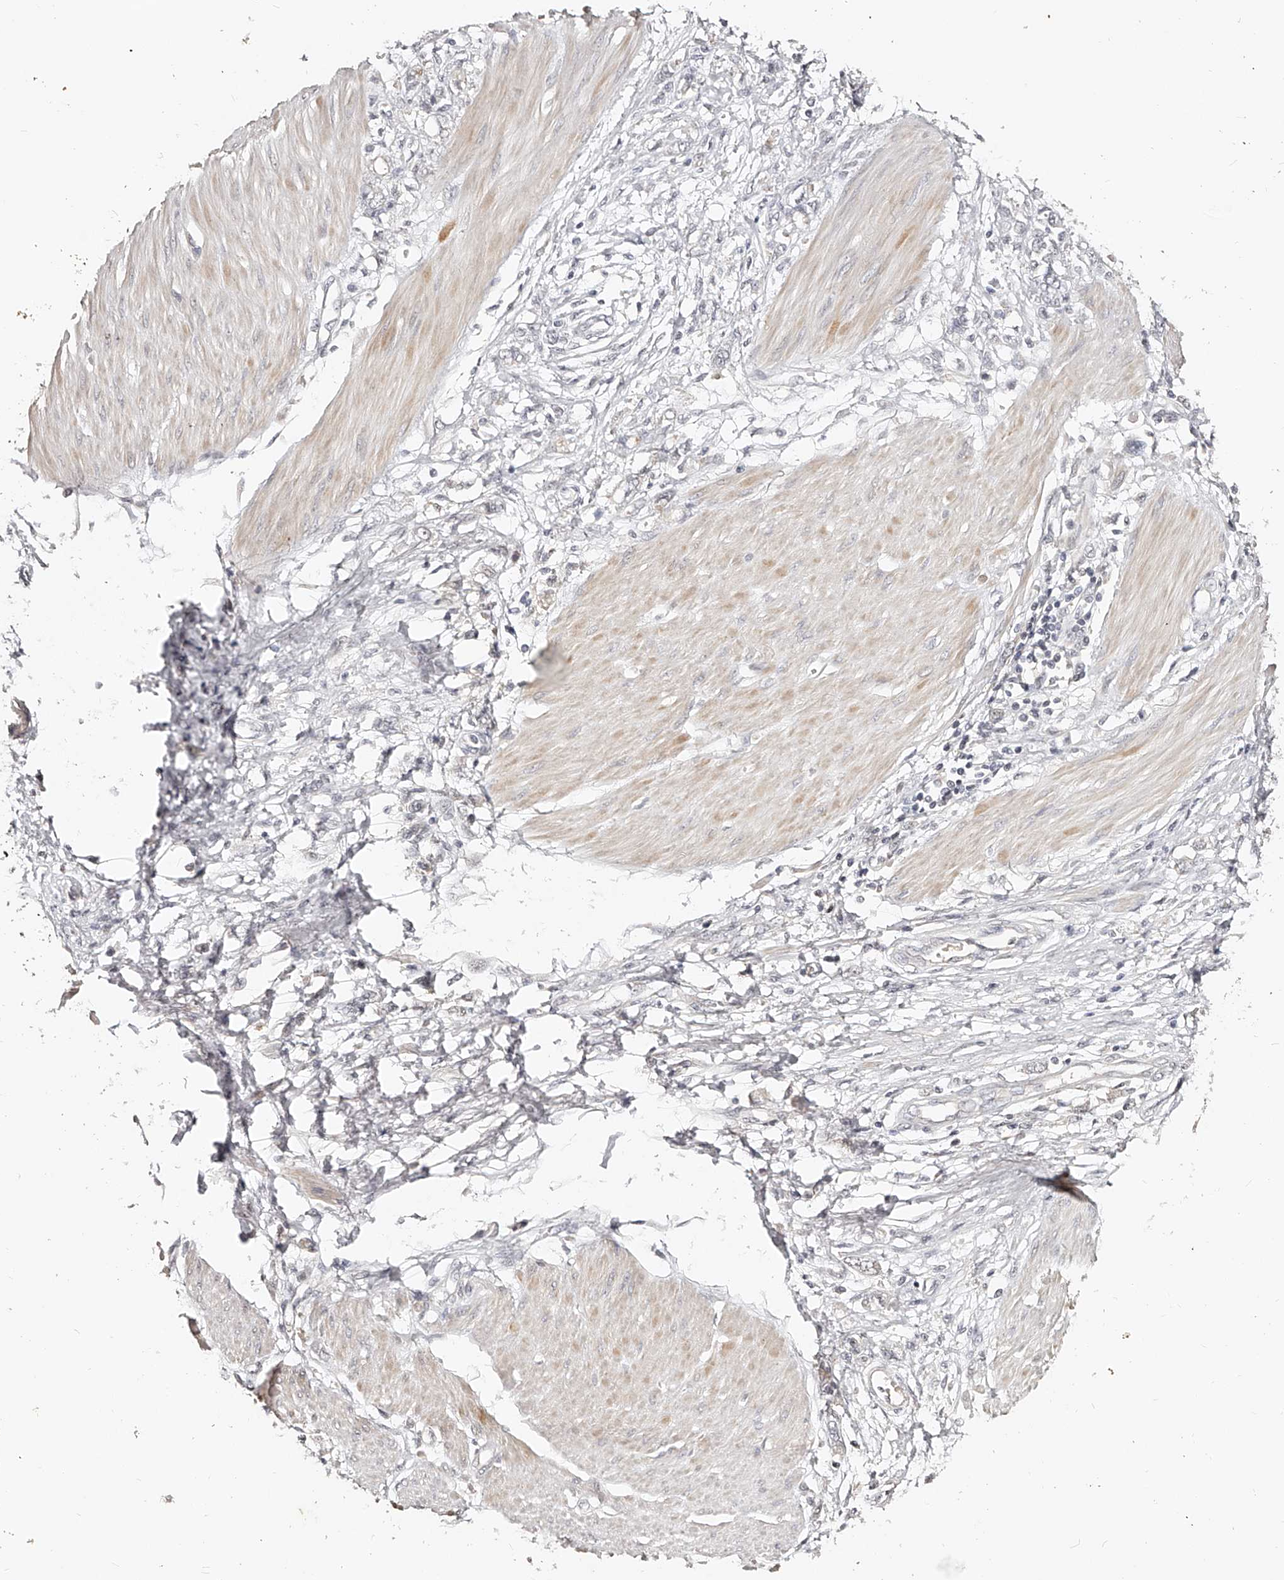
{"staining": {"intensity": "negative", "quantity": "none", "location": "none"}, "tissue": "stomach cancer", "cell_type": "Tumor cells", "image_type": "cancer", "snomed": [{"axis": "morphology", "description": "Adenocarcinoma, NOS"}, {"axis": "topography", "description": "Stomach"}], "caption": "Tumor cells show no significant protein positivity in stomach adenocarcinoma. (Stains: DAB (3,3'-diaminobenzidine) immunohistochemistry (IHC) with hematoxylin counter stain, Microscopy: brightfield microscopy at high magnification).", "gene": "ZNF789", "patient": {"sex": "female", "age": 76}}